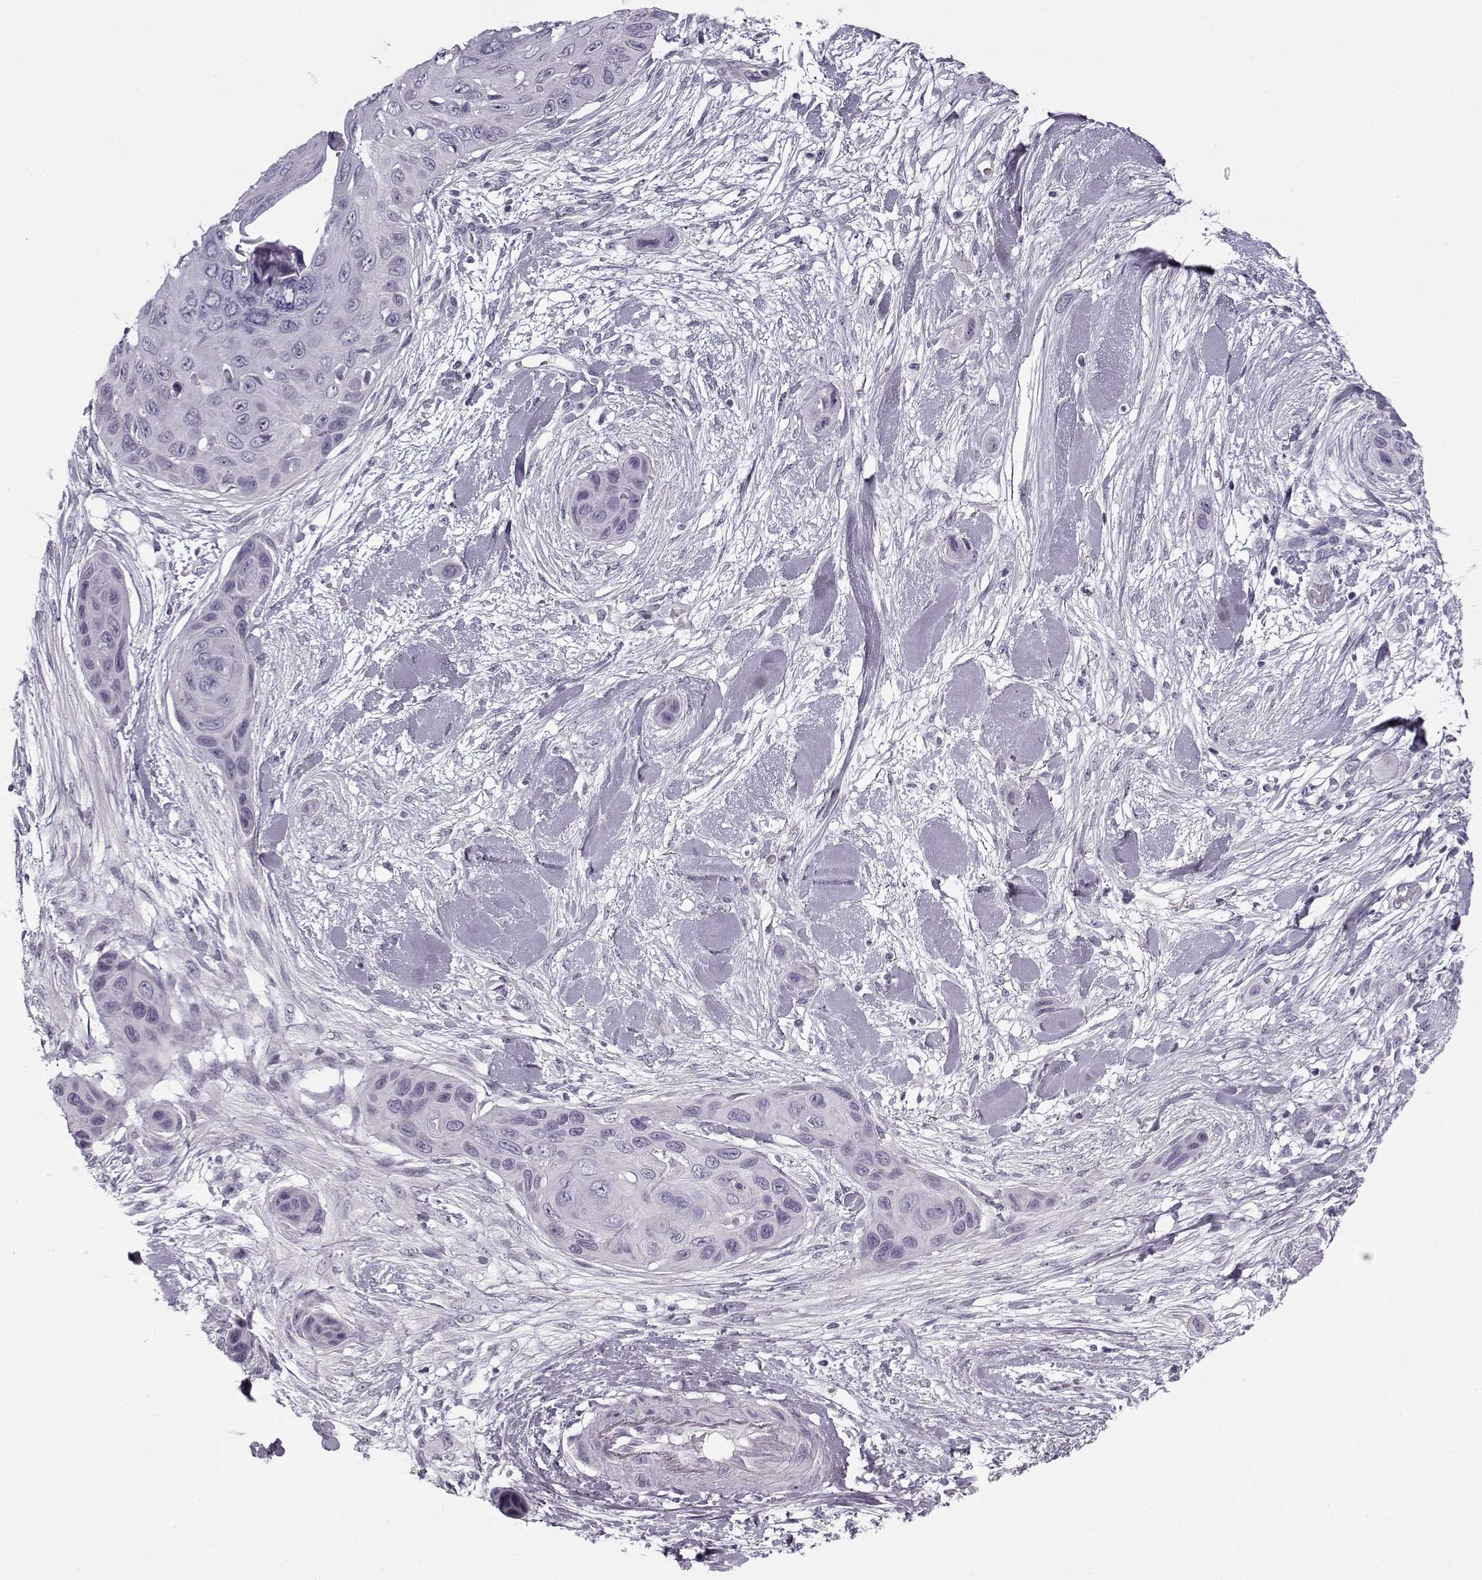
{"staining": {"intensity": "negative", "quantity": "none", "location": "none"}, "tissue": "skin cancer", "cell_type": "Tumor cells", "image_type": "cancer", "snomed": [{"axis": "morphology", "description": "Squamous cell carcinoma, NOS"}, {"axis": "topography", "description": "Skin"}], "caption": "High magnification brightfield microscopy of skin squamous cell carcinoma stained with DAB (brown) and counterstained with hematoxylin (blue): tumor cells show no significant positivity.", "gene": "PNMT", "patient": {"sex": "male", "age": 82}}